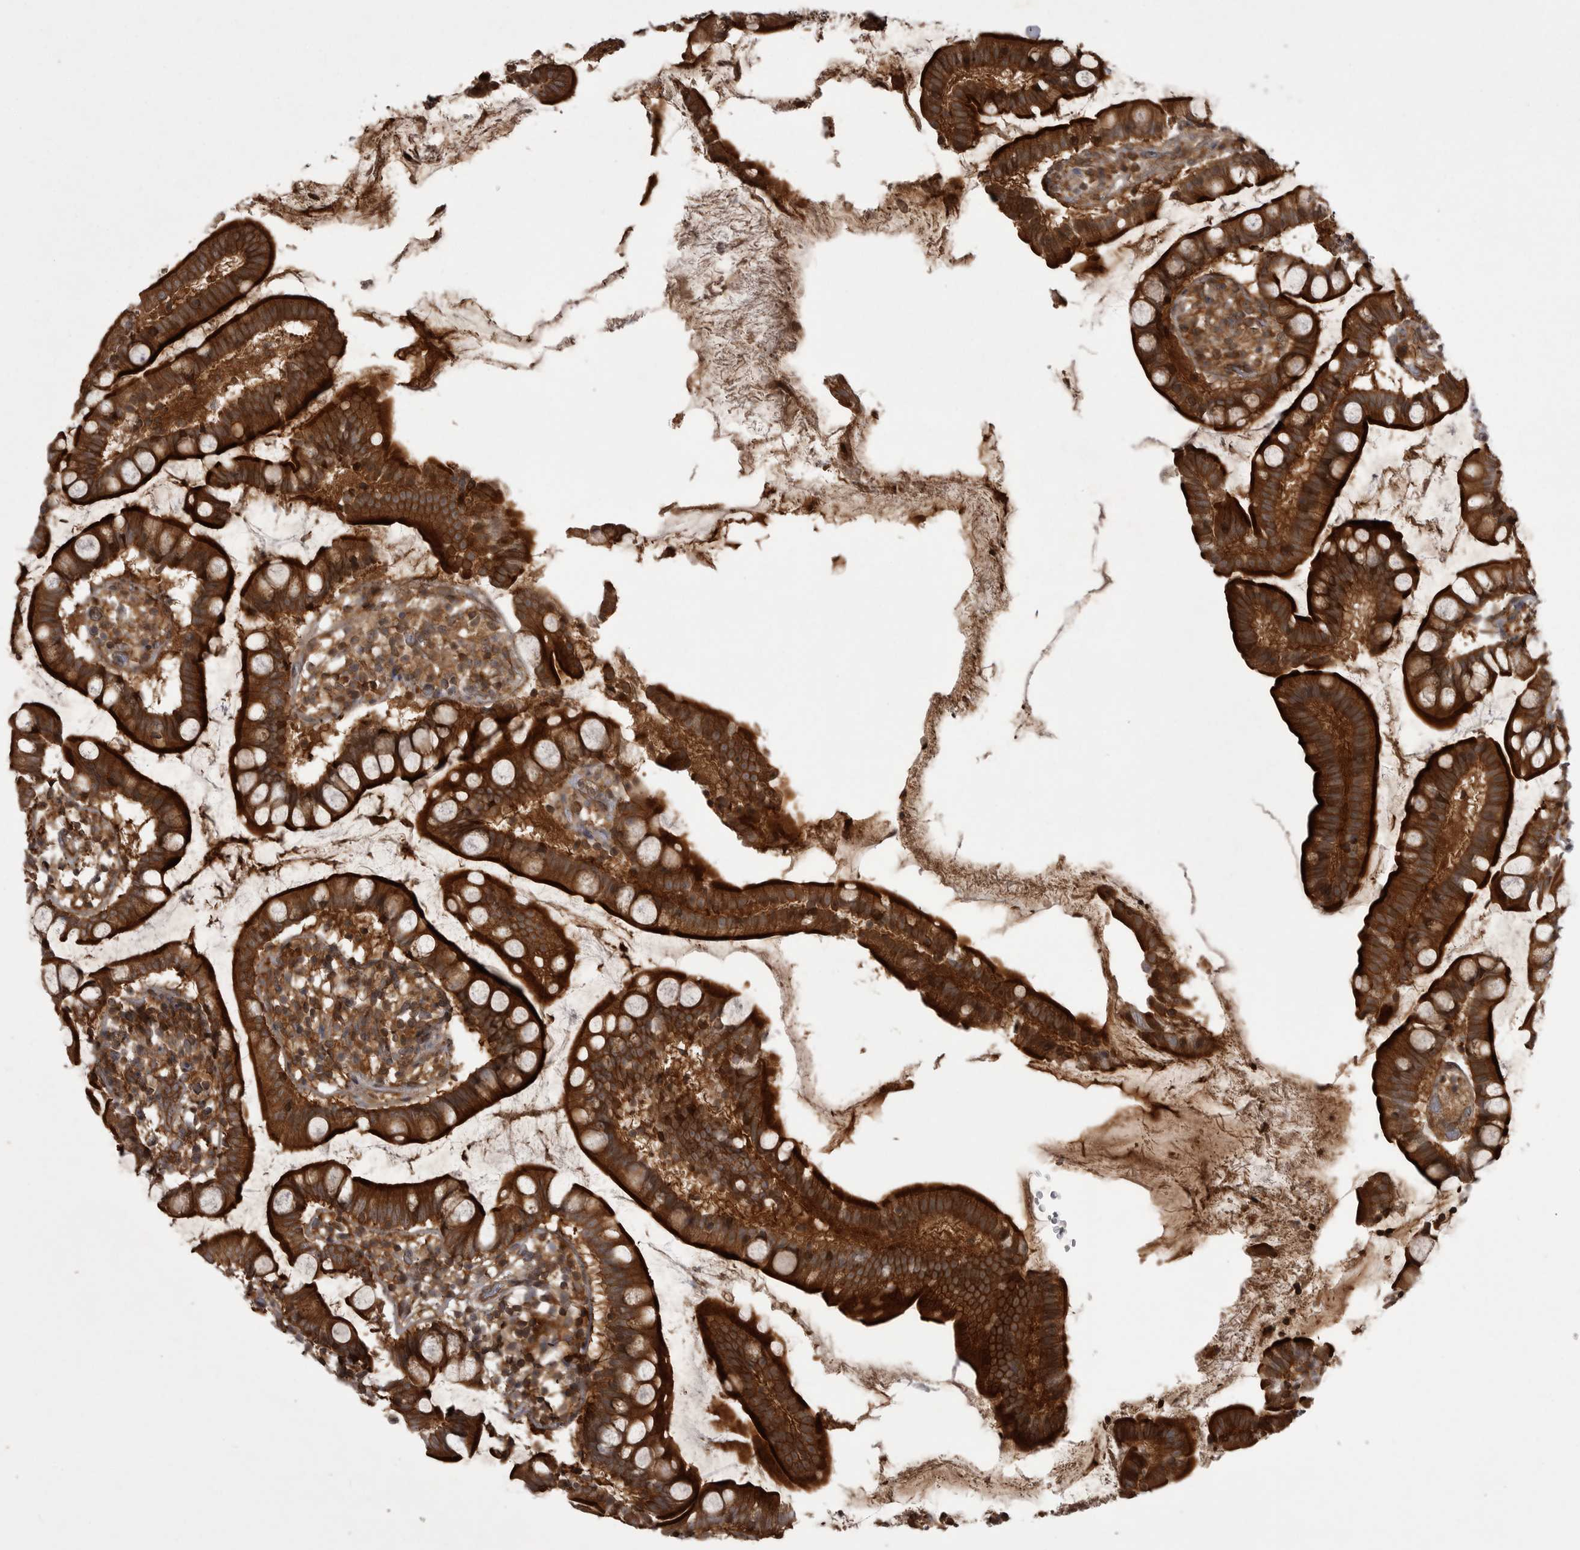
{"staining": {"intensity": "strong", "quantity": ">75%", "location": "cytoplasmic/membranous"}, "tissue": "small intestine", "cell_type": "Glandular cells", "image_type": "normal", "snomed": [{"axis": "morphology", "description": "Normal tissue, NOS"}, {"axis": "topography", "description": "Small intestine"}], "caption": "Small intestine stained with a protein marker displays strong staining in glandular cells.", "gene": "STK24", "patient": {"sex": "female", "age": 84}}